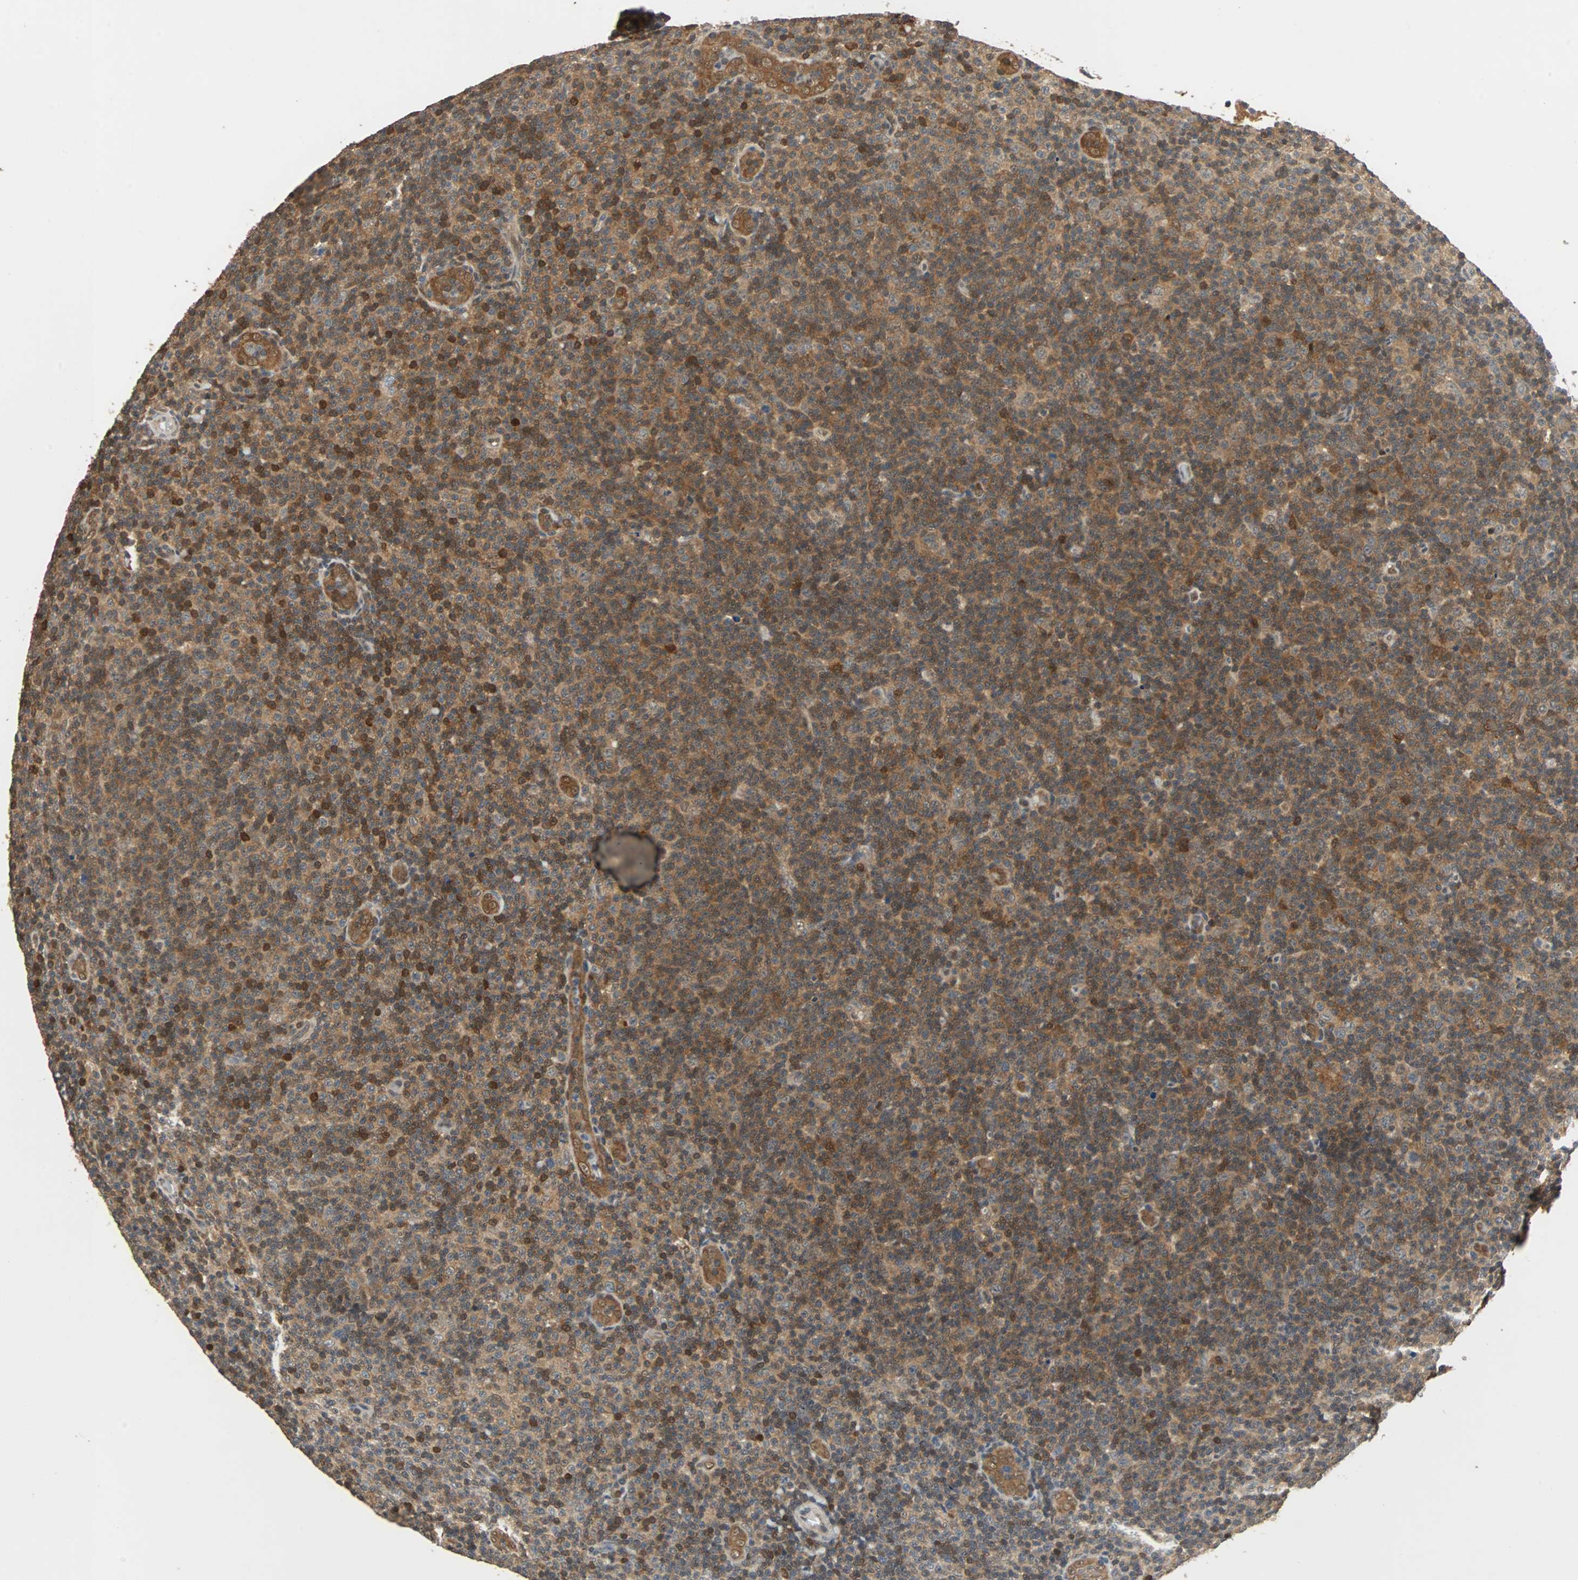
{"staining": {"intensity": "moderate", "quantity": ">75%", "location": "cytoplasmic/membranous,nuclear"}, "tissue": "lymphoma", "cell_type": "Tumor cells", "image_type": "cancer", "snomed": [{"axis": "morphology", "description": "Malignant lymphoma, non-Hodgkin's type, Low grade"}, {"axis": "topography", "description": "Lymph node"}], "caption": "Protein expression by immunohistochemistry reveals moderate cytoplasmic/membranous and nuclear staining in approximately >75% of tumor cells in lymphoma.", "gene": "PRDX6", "patient": {"sex": "male", "age": 83}}